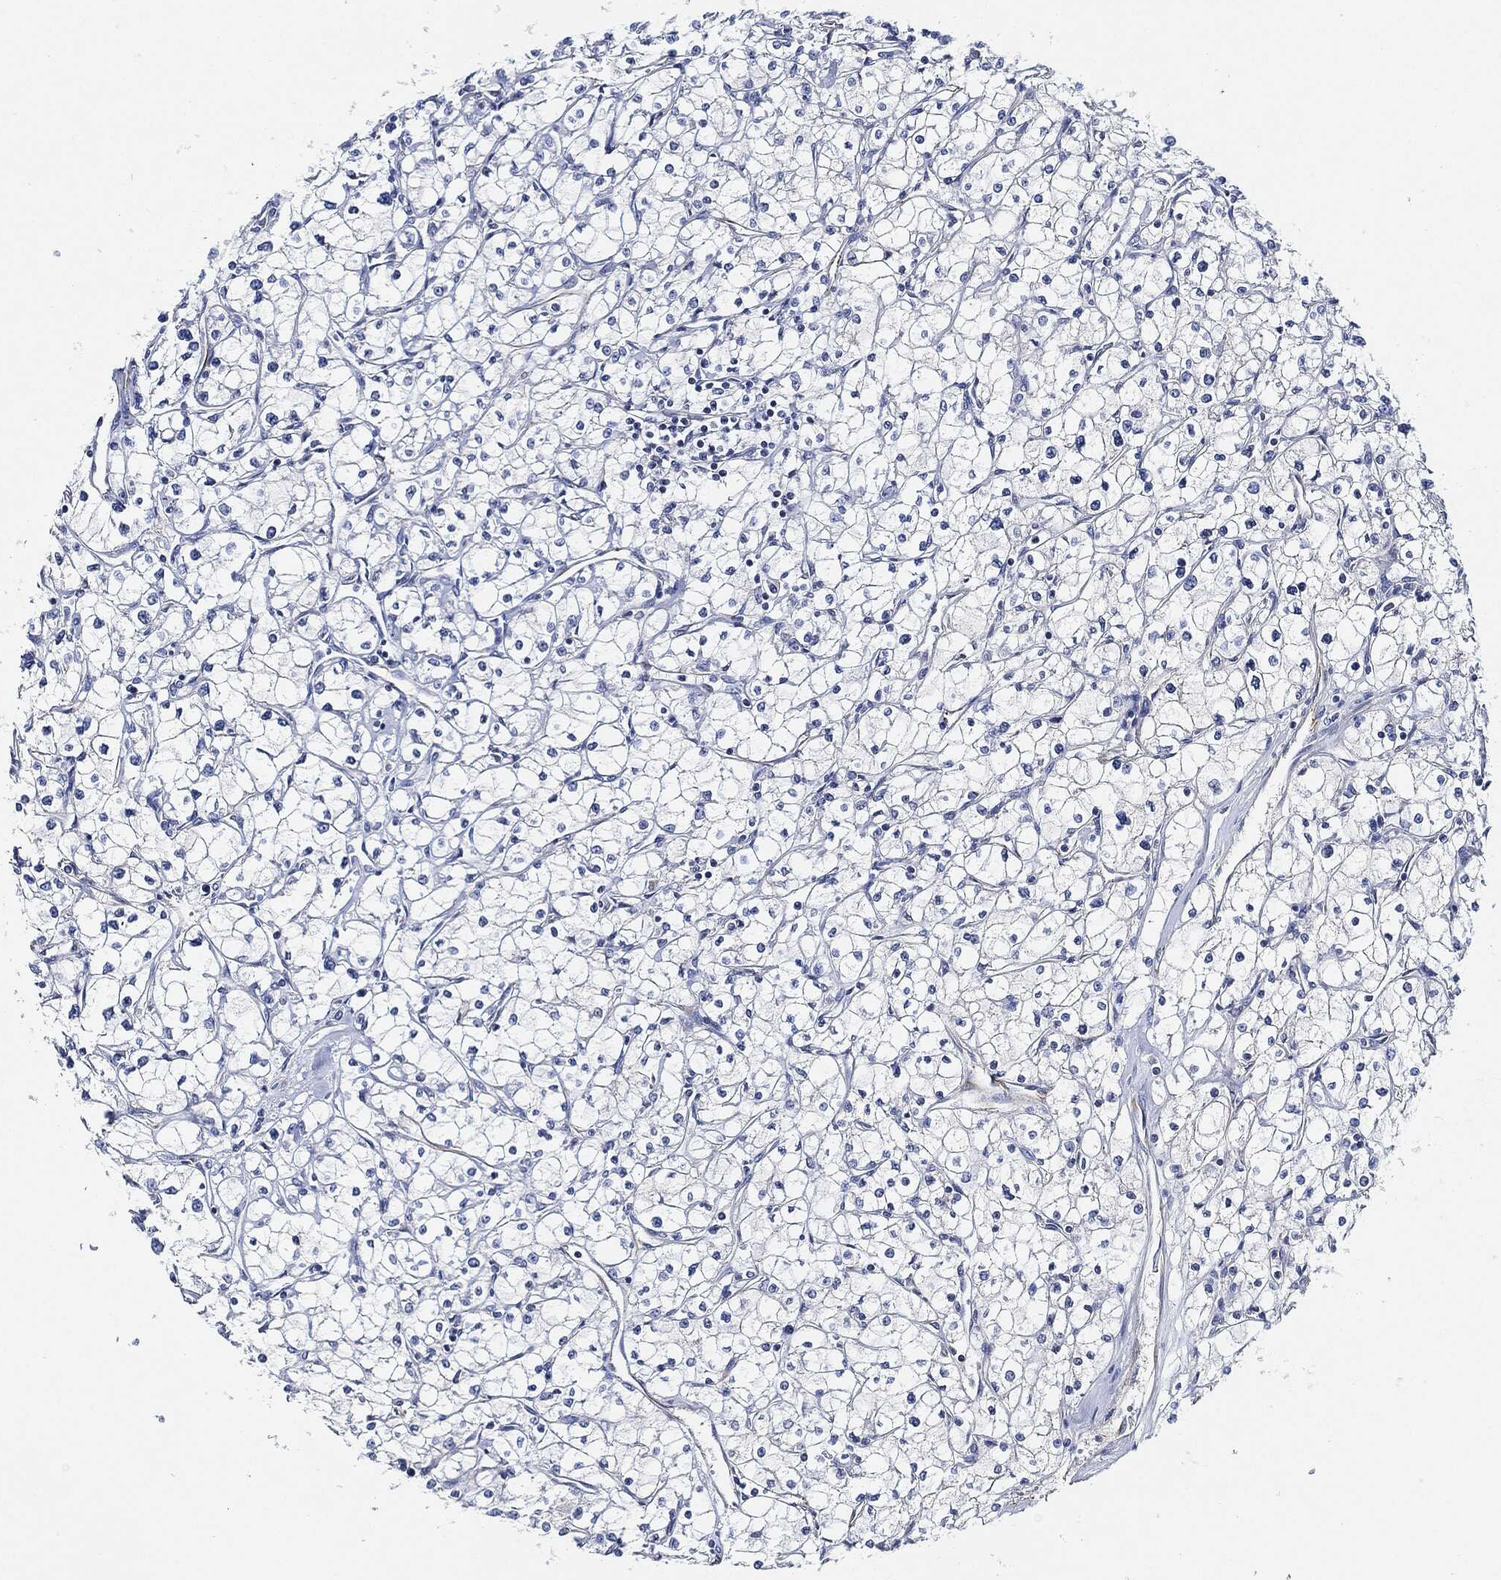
{"staining": {"intensity": "negative", "quantity": "none", "location": "none"}, "tissue": "renal cancer", "cell_type": "Tumor cells", "image_type": "cancer", "snomed": [{"axis": "morphology", "description": "Adenocarcinoma, NOS"}, {"axis": "topography", "description": "Kidney"}], "caption": "High magnification brightfield microscopy of renal cancer (adenocarcinoma) stained with DAB (3,3'-diaminobenzidine) (brown) and counterstained with hematoxylin (blue): tumor cells show no significant positivity.", "gene": "THSD1", "patient": {"sex": "male", "age": 67}}